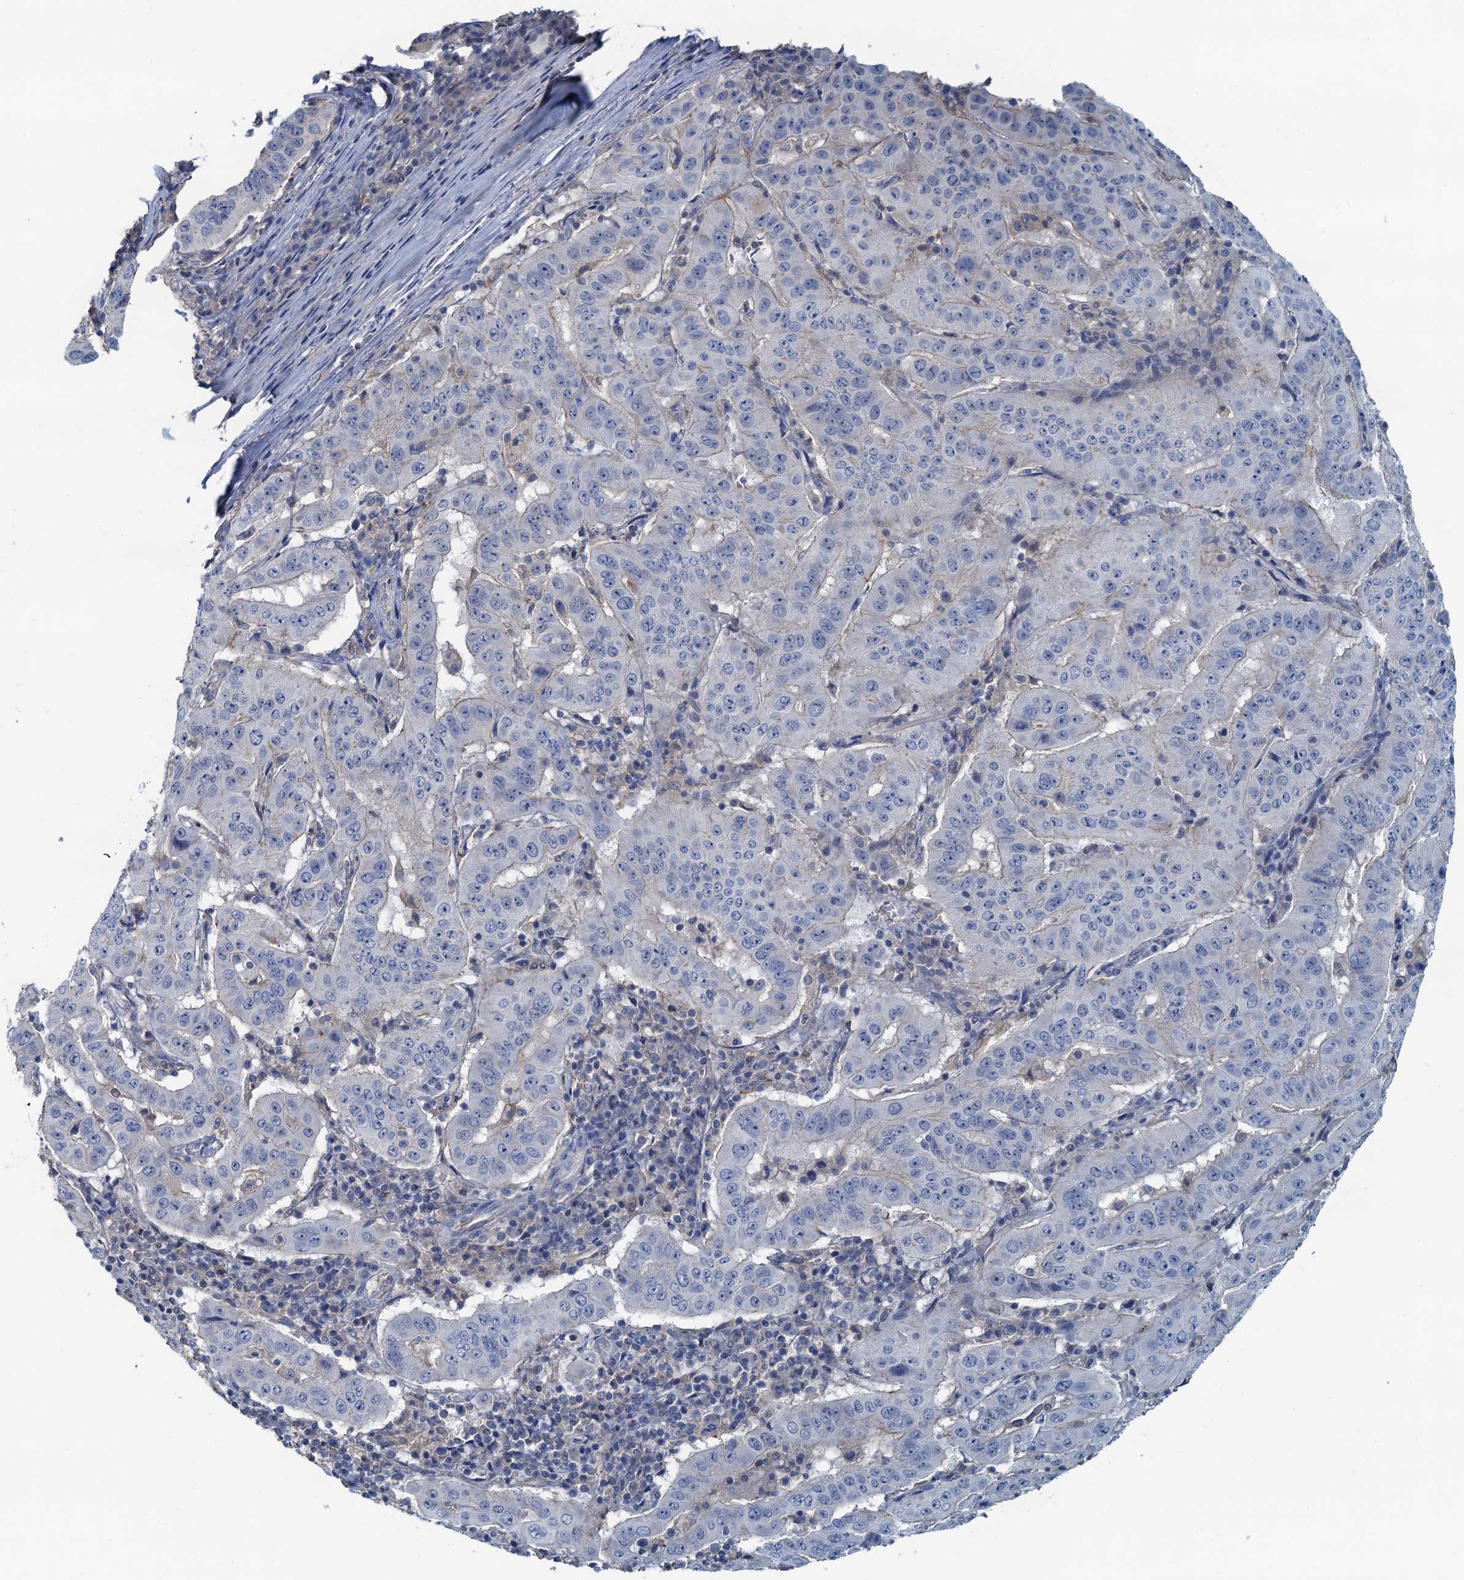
{"staining": {"intensity": "negative", "quantity": "none", "location": "none"}, "tissue": "pancreatic cancer", "cell_type": "Tumor cells", "image_type": "cancer", "snomed": [{"axis": "morphology", "description": "Adenocarcinoma, NOS"}, {"axis": "topography", "description": "Pancreas"}], "caption": "DAB immunohistochemical staining of pancreatic adenocarcinoma demonstrates no significant staining in tumor cells. The staining was performed using DAB (3,3'-diaminobenzidine) to visualize the protein expression in brown, while the nuclei were stained in blue with hematoxylin (Magnification: 20x).", "gene": "THAP10", "patient": {"sex": "male", "age": 63}}